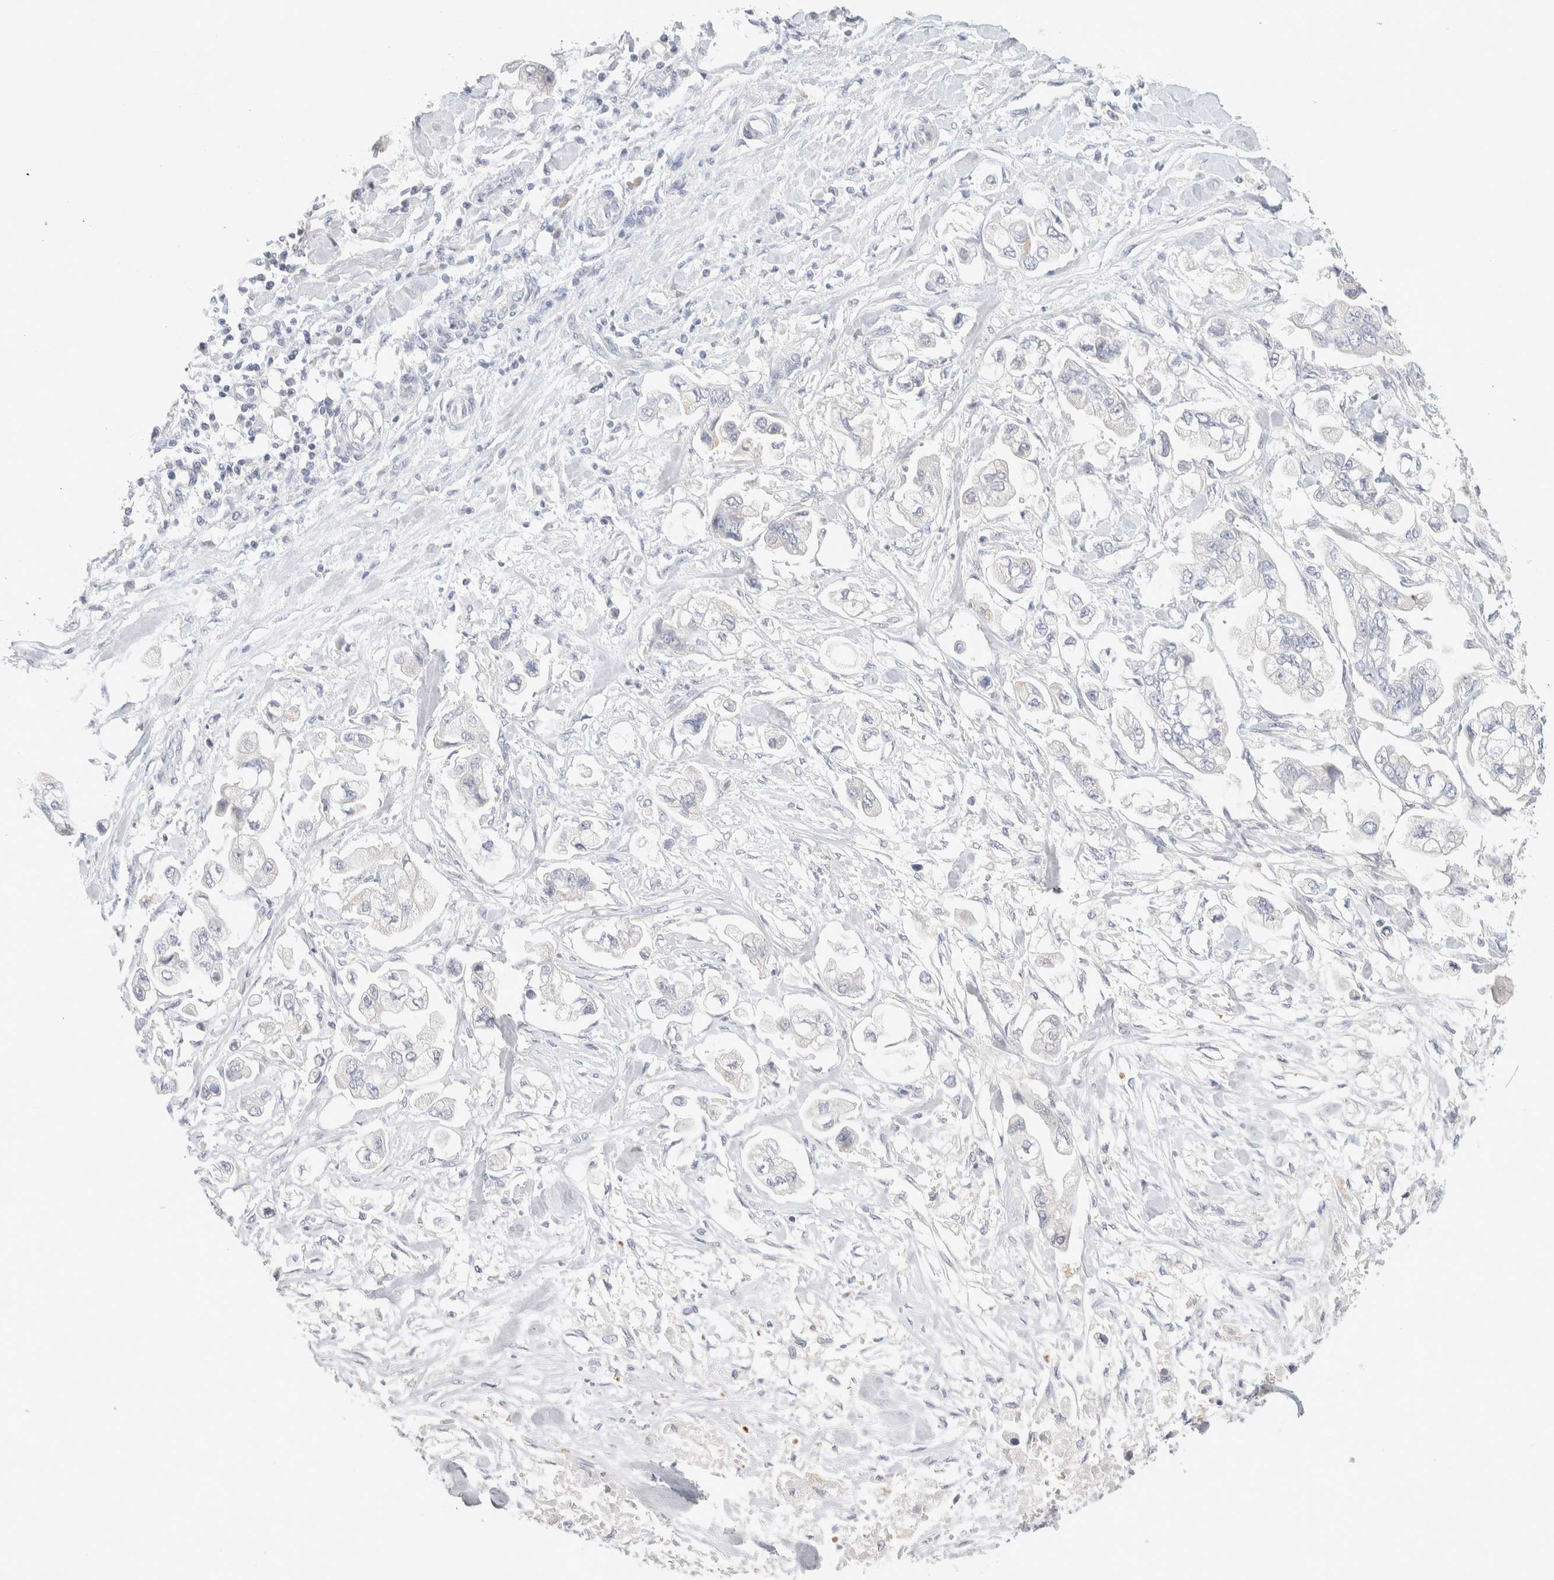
{"staining": {"intensity": "negative", "quantity": "none", "location": "none"}, "tissue": "stomach cancer", "cell_type": "Tumor cells", "image_type": "cancer", "snomed": [{"axis": "morphology", "description": "Normal tissue, NOS"}, {"axis": "morphology", "description": "Adenocarcinoma, NOS"}, {"axis": "topography", "description": "Stomach"}], "caption": "The photomicrograph exhibits no staining of tumor cells in adenocarcinoma (stomach).", "gene": "MPP2", "patient": {"sex": "male", "age": 62}}